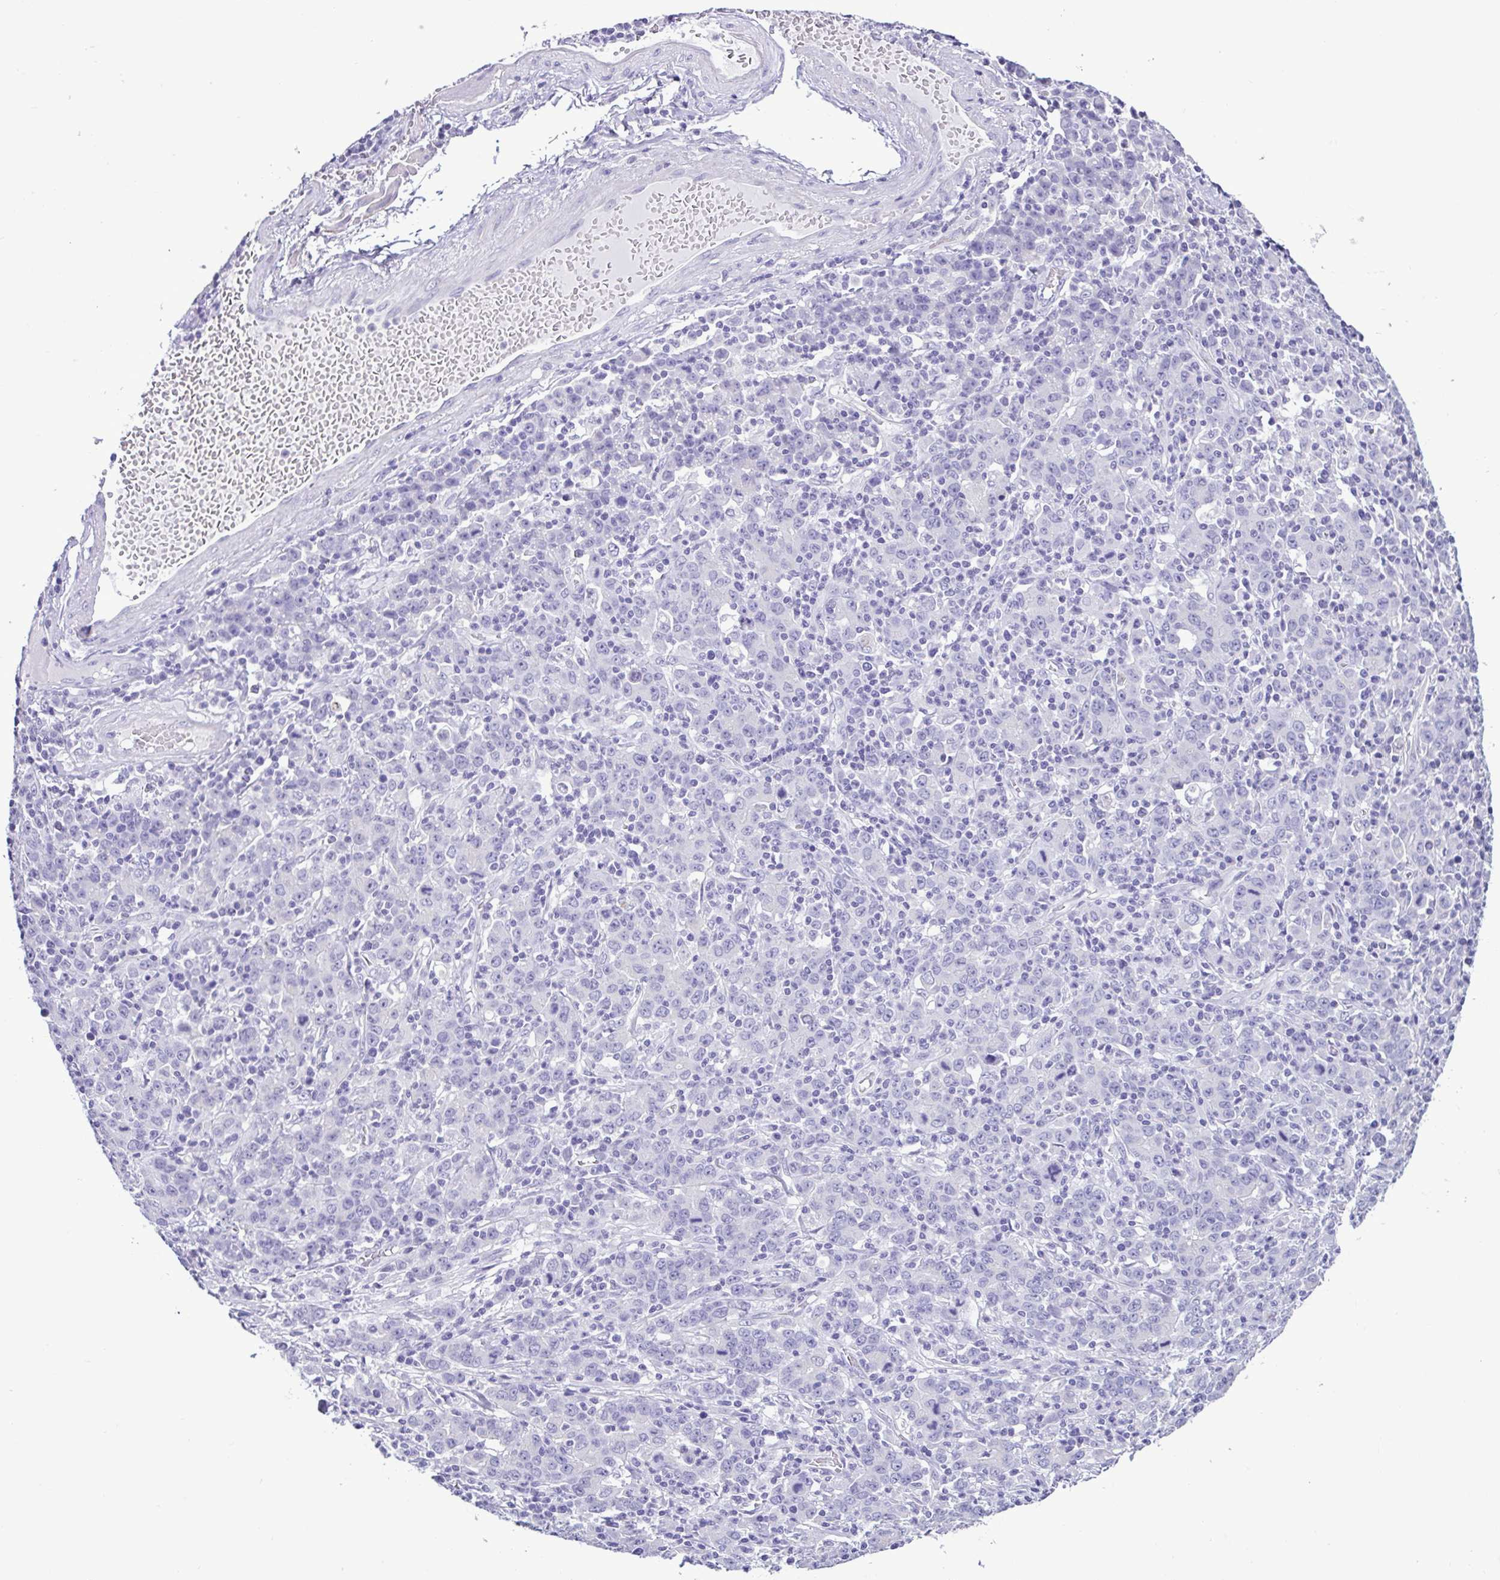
{"staining": {"intensity": "negative", "quantity": "none", "location": "none"}, "tissue": "stomach cancer", "cell_type": "Tumor cells", "image_type": "cancer", "snomed": [{"axis": "morphology", "description": "Adenocarcinoma, NOS"}, {"axis": "topography", "description": "Stomach, upper"}], "caption": "Protein analysis of adenocarcinoma (stomach) reveals no significant expression in tumor cells.", "gene": "CBY2", "patient": {"sex": "male", "age": 69}}